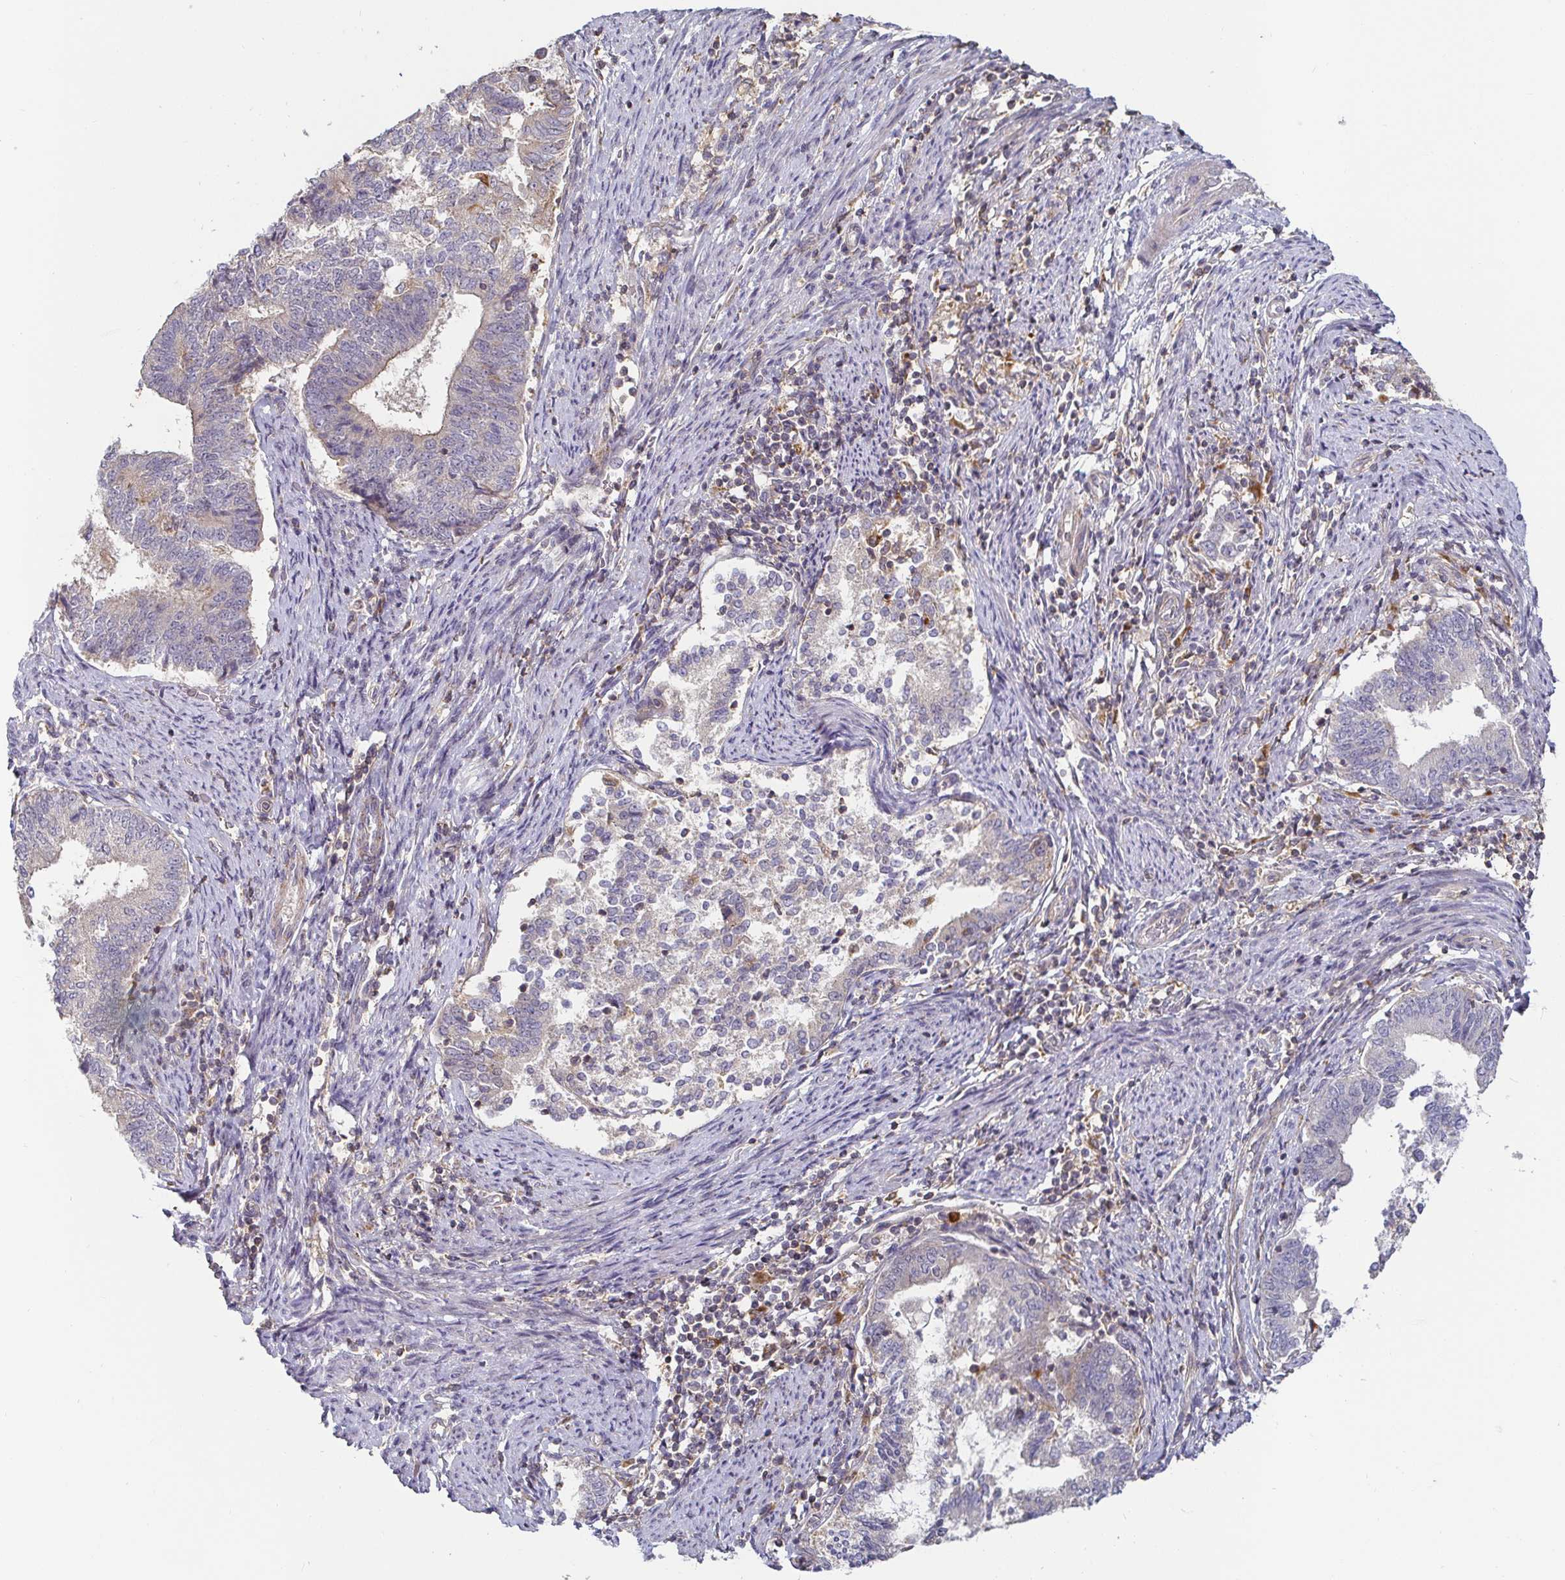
{"staining": {"intensity": "negative", "quantity": "none", "location": "none"}, "tissue": "endometrial cancer", "cell_type": "Tumor cells", "image_type": "cancer", "snomed": [{"axis": "morphology", "description": "Adenocarcinoma, NOS"}, {"axis": "topography", "description": "Endometrium"}], "caption": "Immunohistochemical staining of endometrial cancer demonstrates no significant staining in tumor cells.", "gene": "CDH18", "patient": {"sex": "female", "age": 65}}